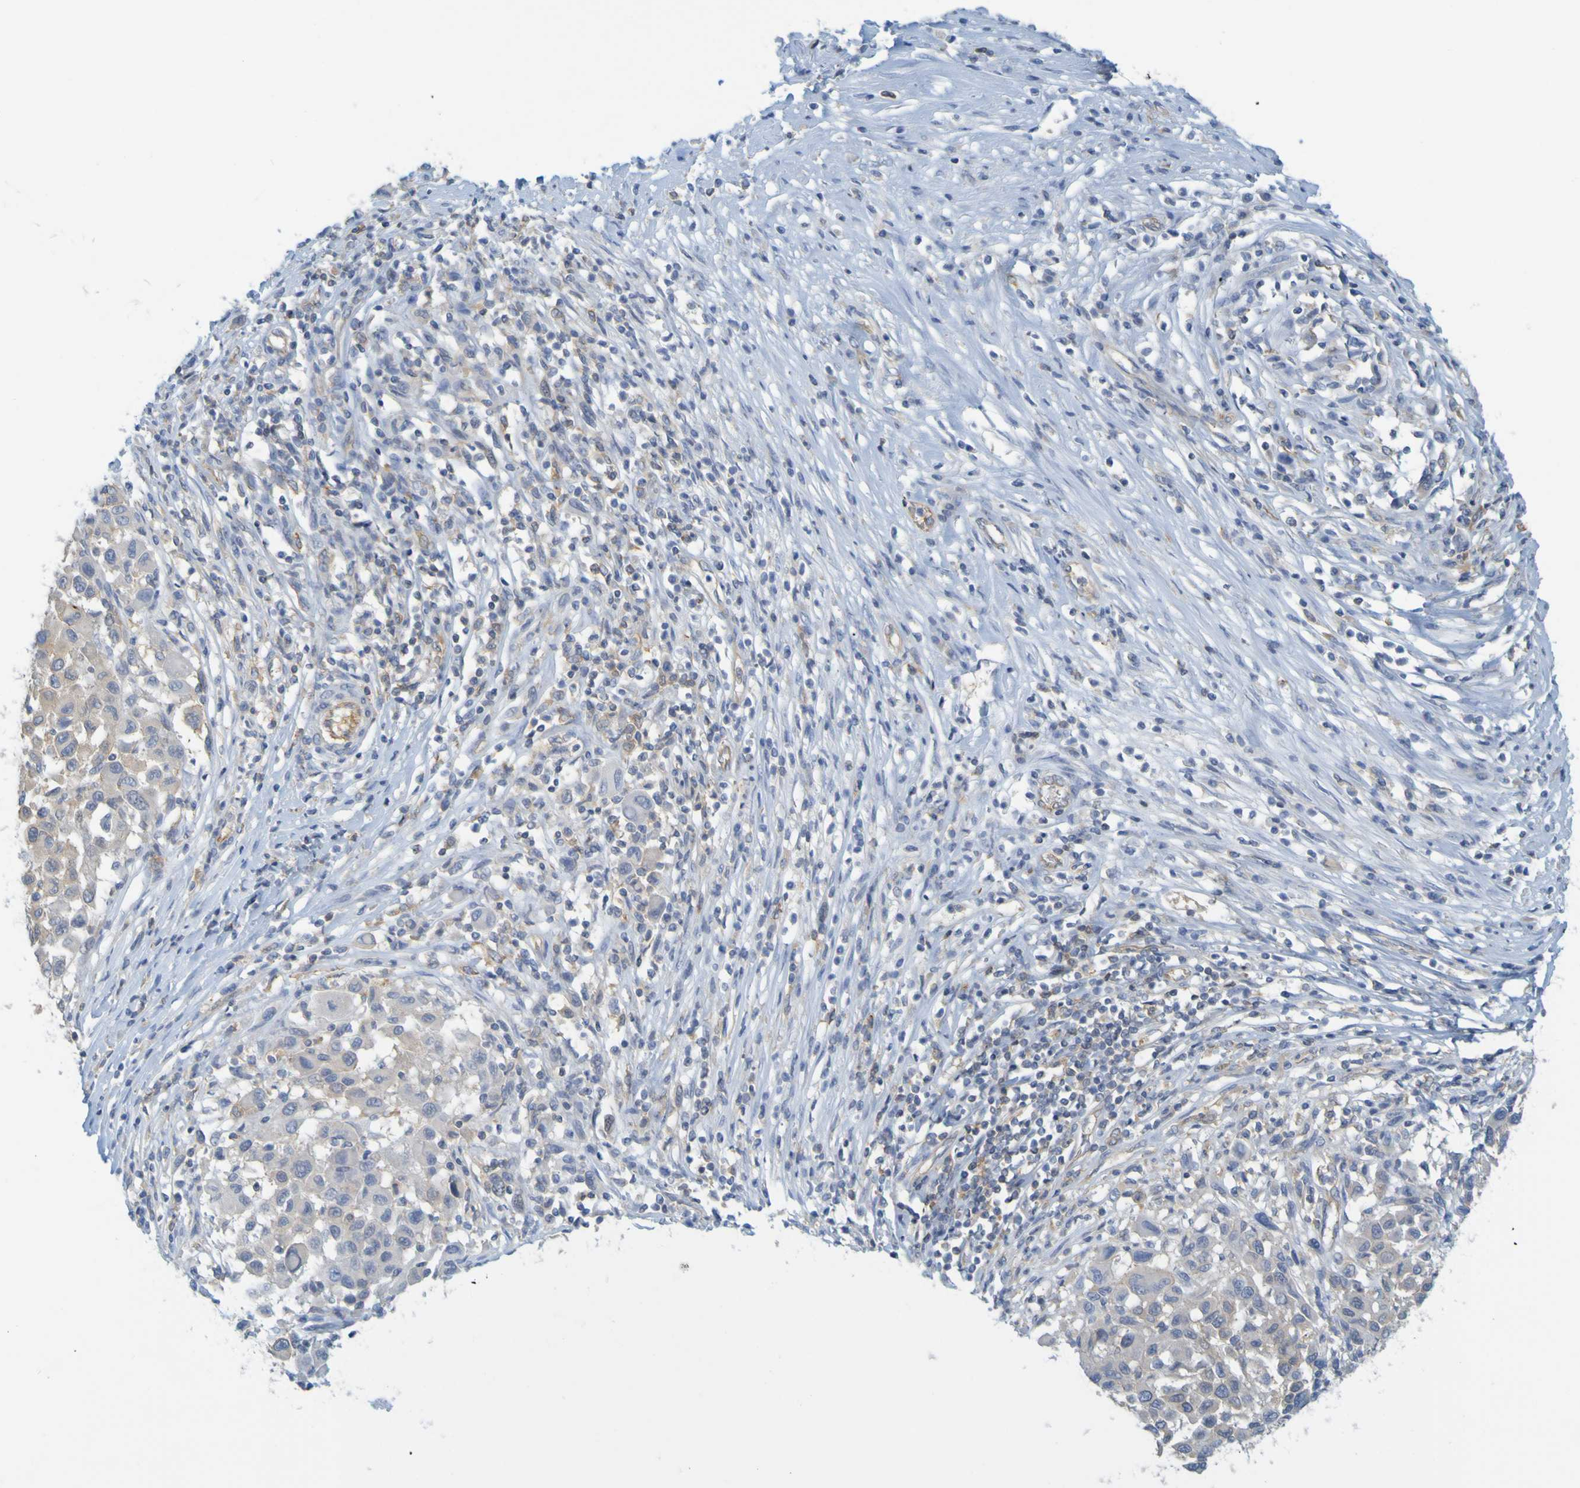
{"staining": {"intensity": "weak", "quantity": ">75%", "location": "cytoplasmic/membranous"}, "tissue": "melanoma", "cell_type": "Tumor cells", "image_type": "cancer", "snomed": [{"axis": "morphology", "description": "Malignant melanoma, Metastatic site"}, {"axis": "topography", "description": "Lymph node"}], "caption": "Immunohistochemistry (DAB) staining of human melanoma displays weak cytoplasmic/membranous protein staining in approximately >75% of tumor cells.", "gene": "APPL1", "patient": {"sex": "male", "age": 61}}